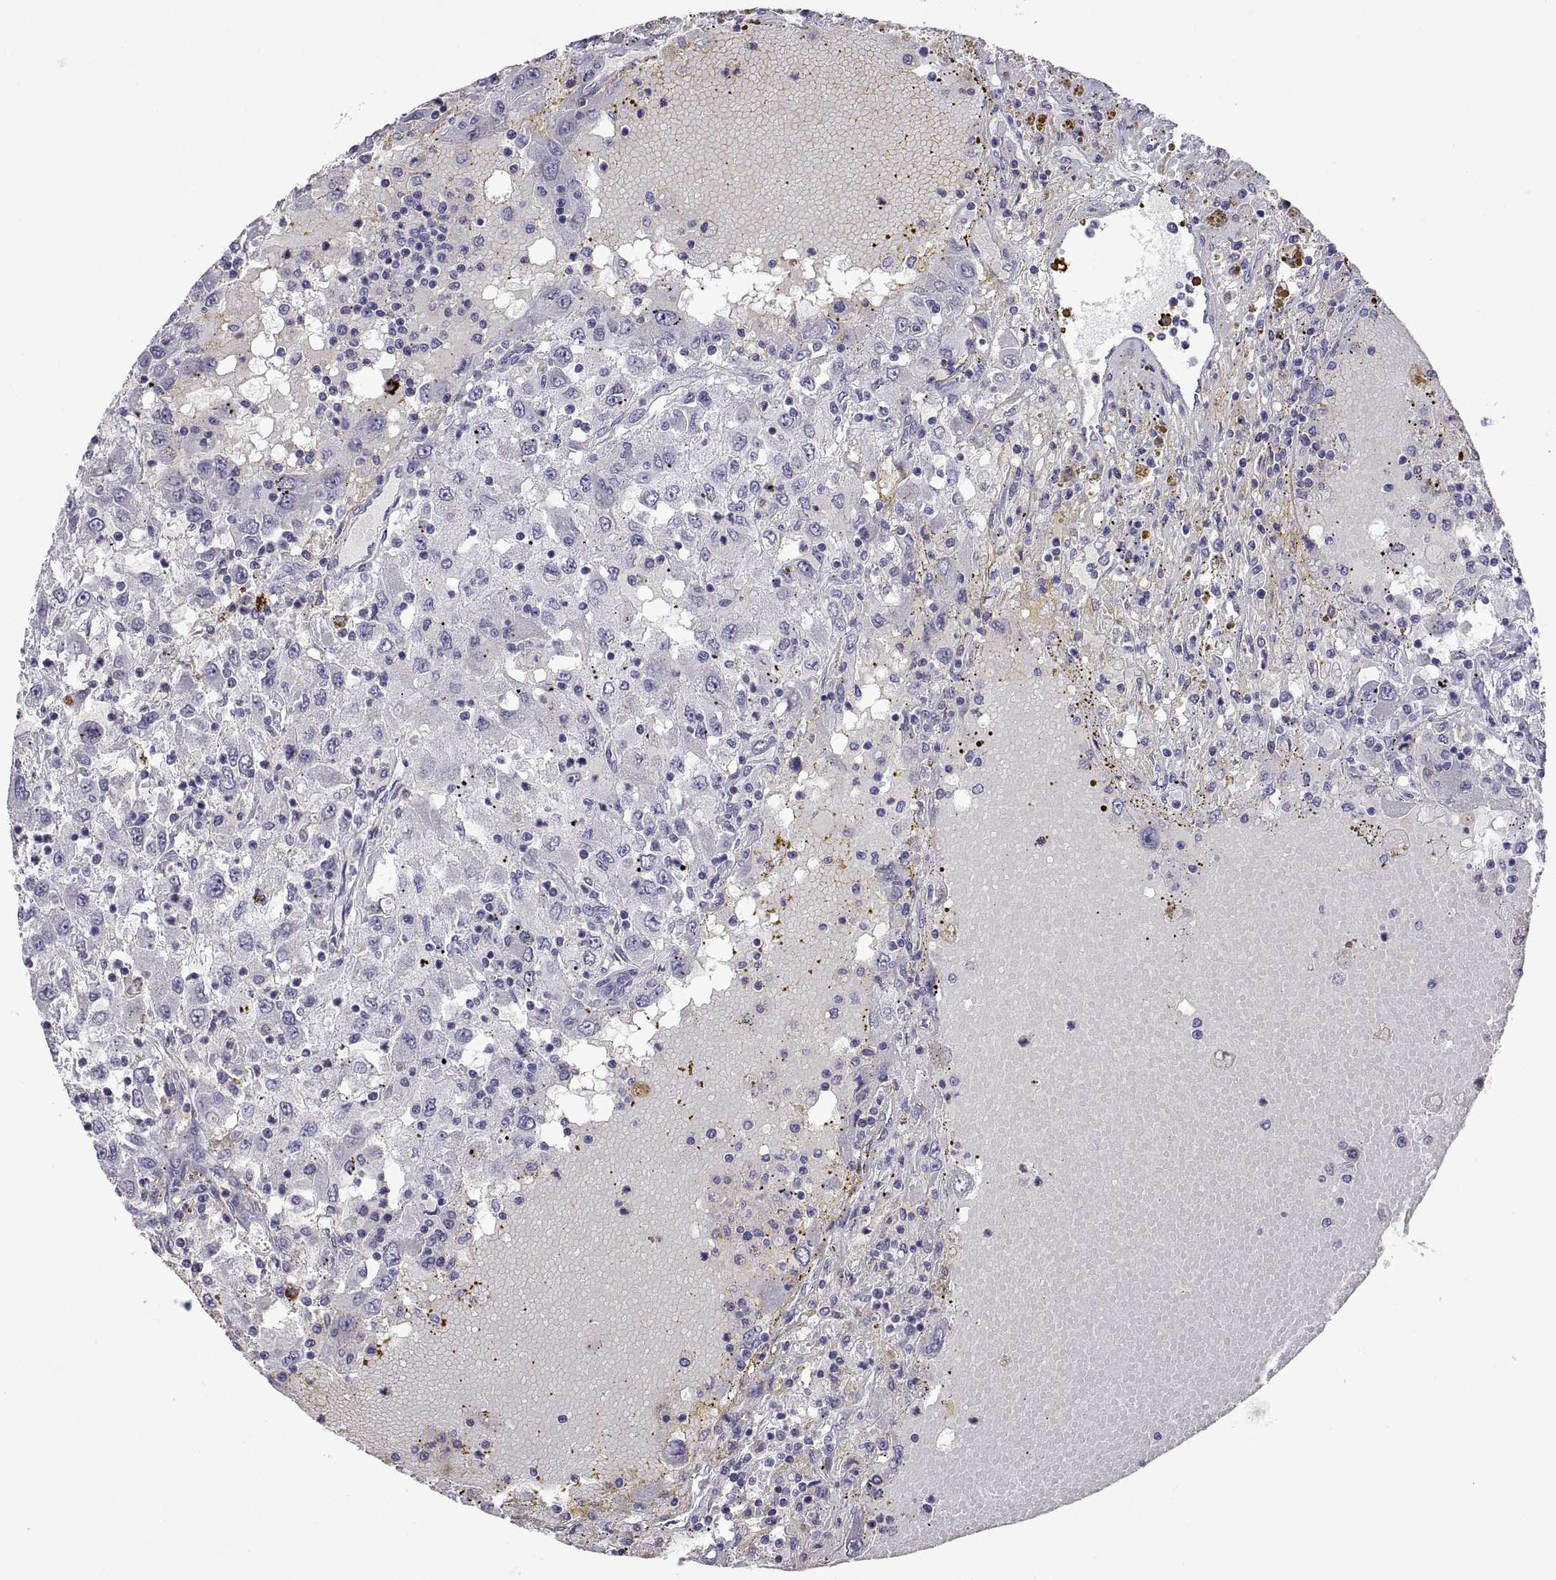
{"staining": {"intensity": "negative", "quantity": "none", "location": "none"}, "tissue": "renal cancer", "cell_type": "Tumor cells", "image_type": "cancer", "snomed": [{"axis": "morphology", "description": "Adenocarcinoma, NOS"}, {"axis": "topography", "description": "Kidney"}], "caption": "Renal adenocarcinoma stained for a protein using IHC displays no positivity tumor cells.", "gene": "MS4A1", "patient": {"sex": "female", "age": 67}}